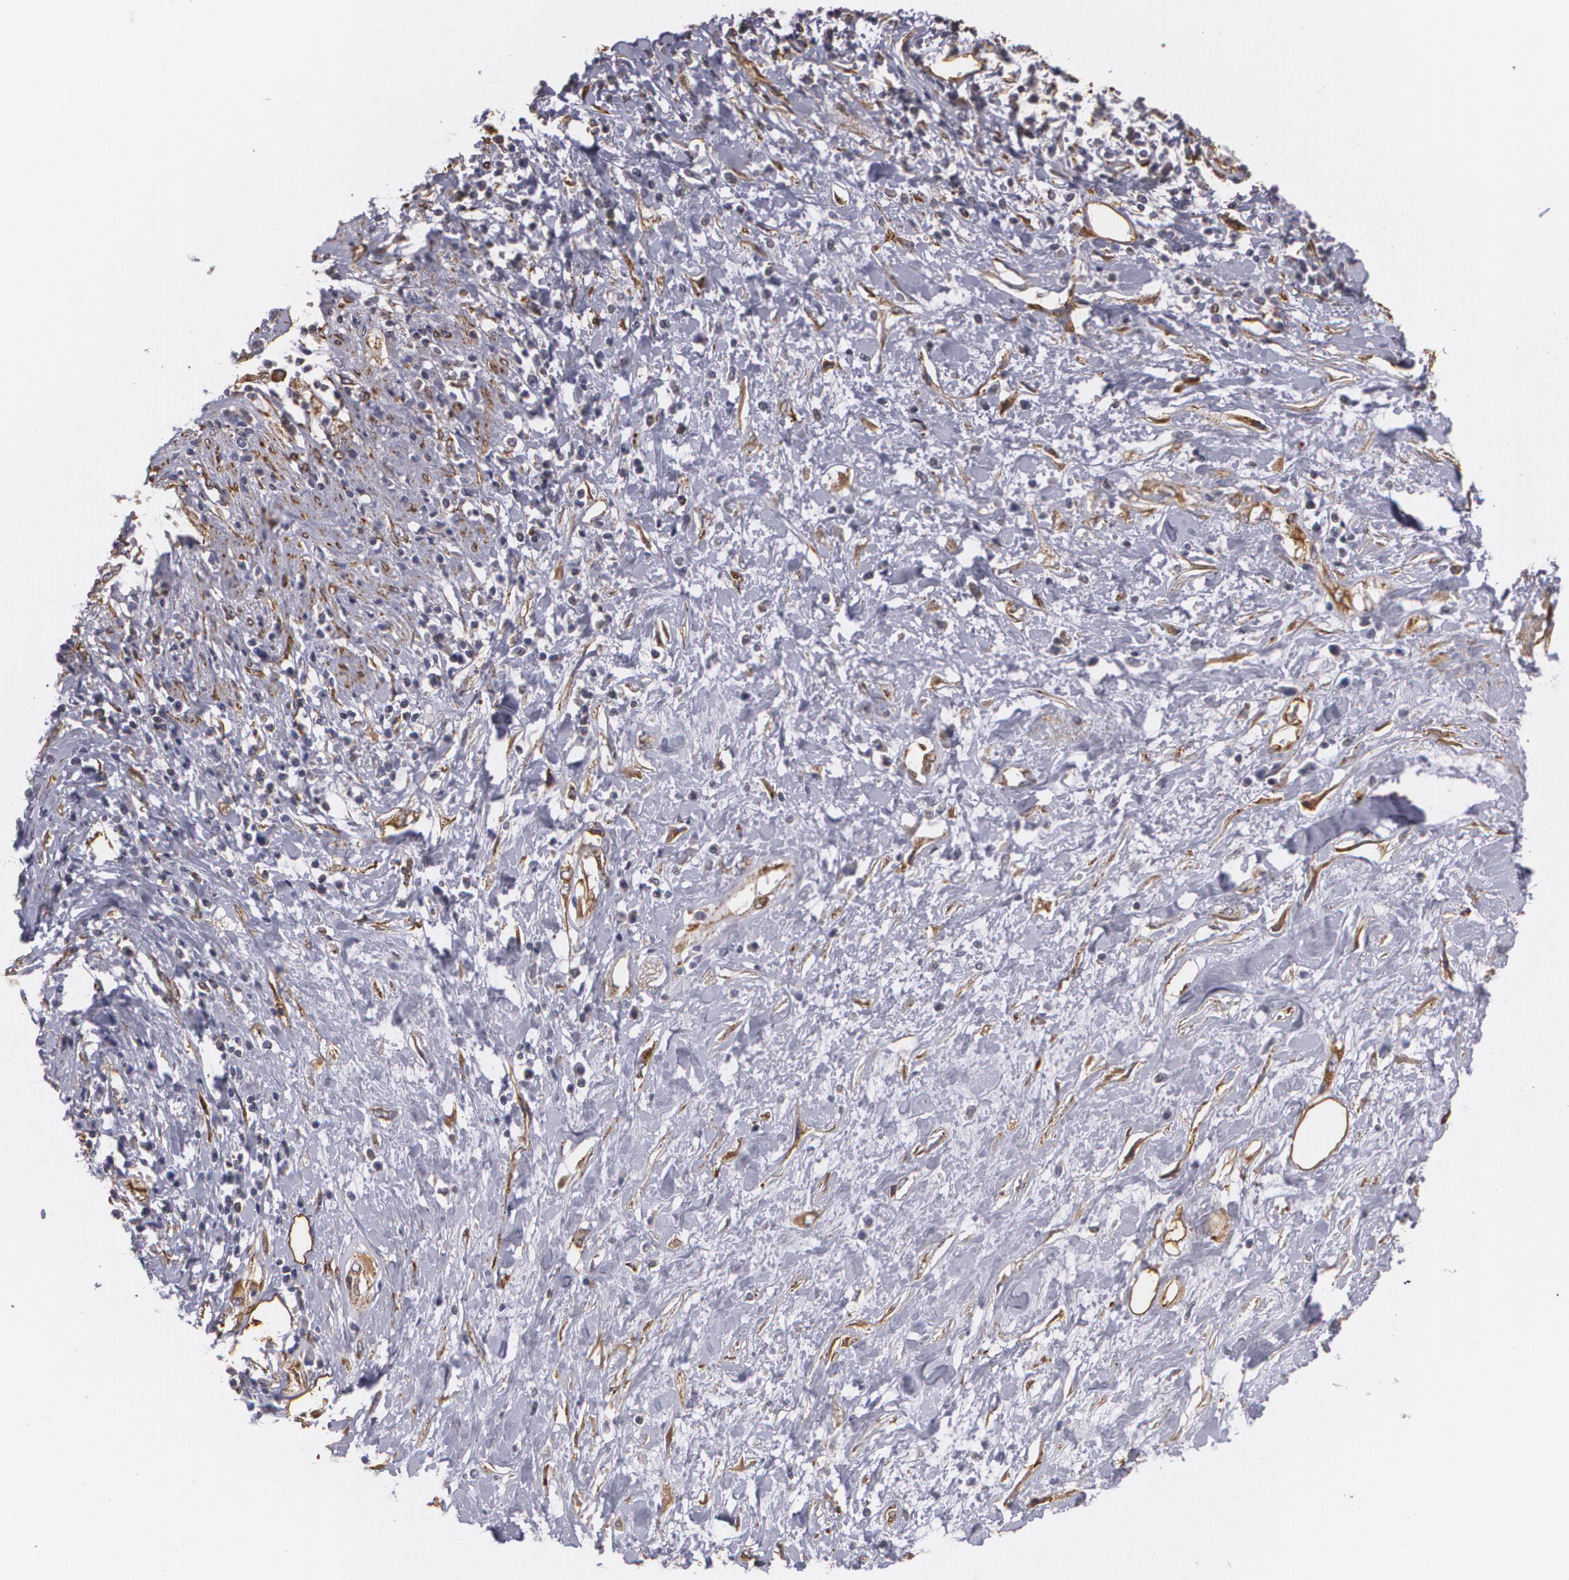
{"staining": {"intensity": "weak", "quantity": ">75%", "location": "cytoplasmic/membranous"}, "tissue": "cervical cancer", "cell_type": "Tumor cells", "image_type": "cancer", "snomed": [{"axis": "morphology", "description": "Squamous cell carcinoma, NOS"}, {"axis": "topography", "description": "Cervix"}], "caption": "IHC of human cervical cancer (squamous cell carcinoma) demonstrates low levels of weak cytoplasmic/membranous staining in about >75% of tumor cells. Using DAB (3,3'-diaminobenzidine) (brown) and hematoxylin (blue) stains, captured at high magnification using brightfield microscopy.", "gene": "CYB5R3", "patient": {"sex": "female", "age": 57}}